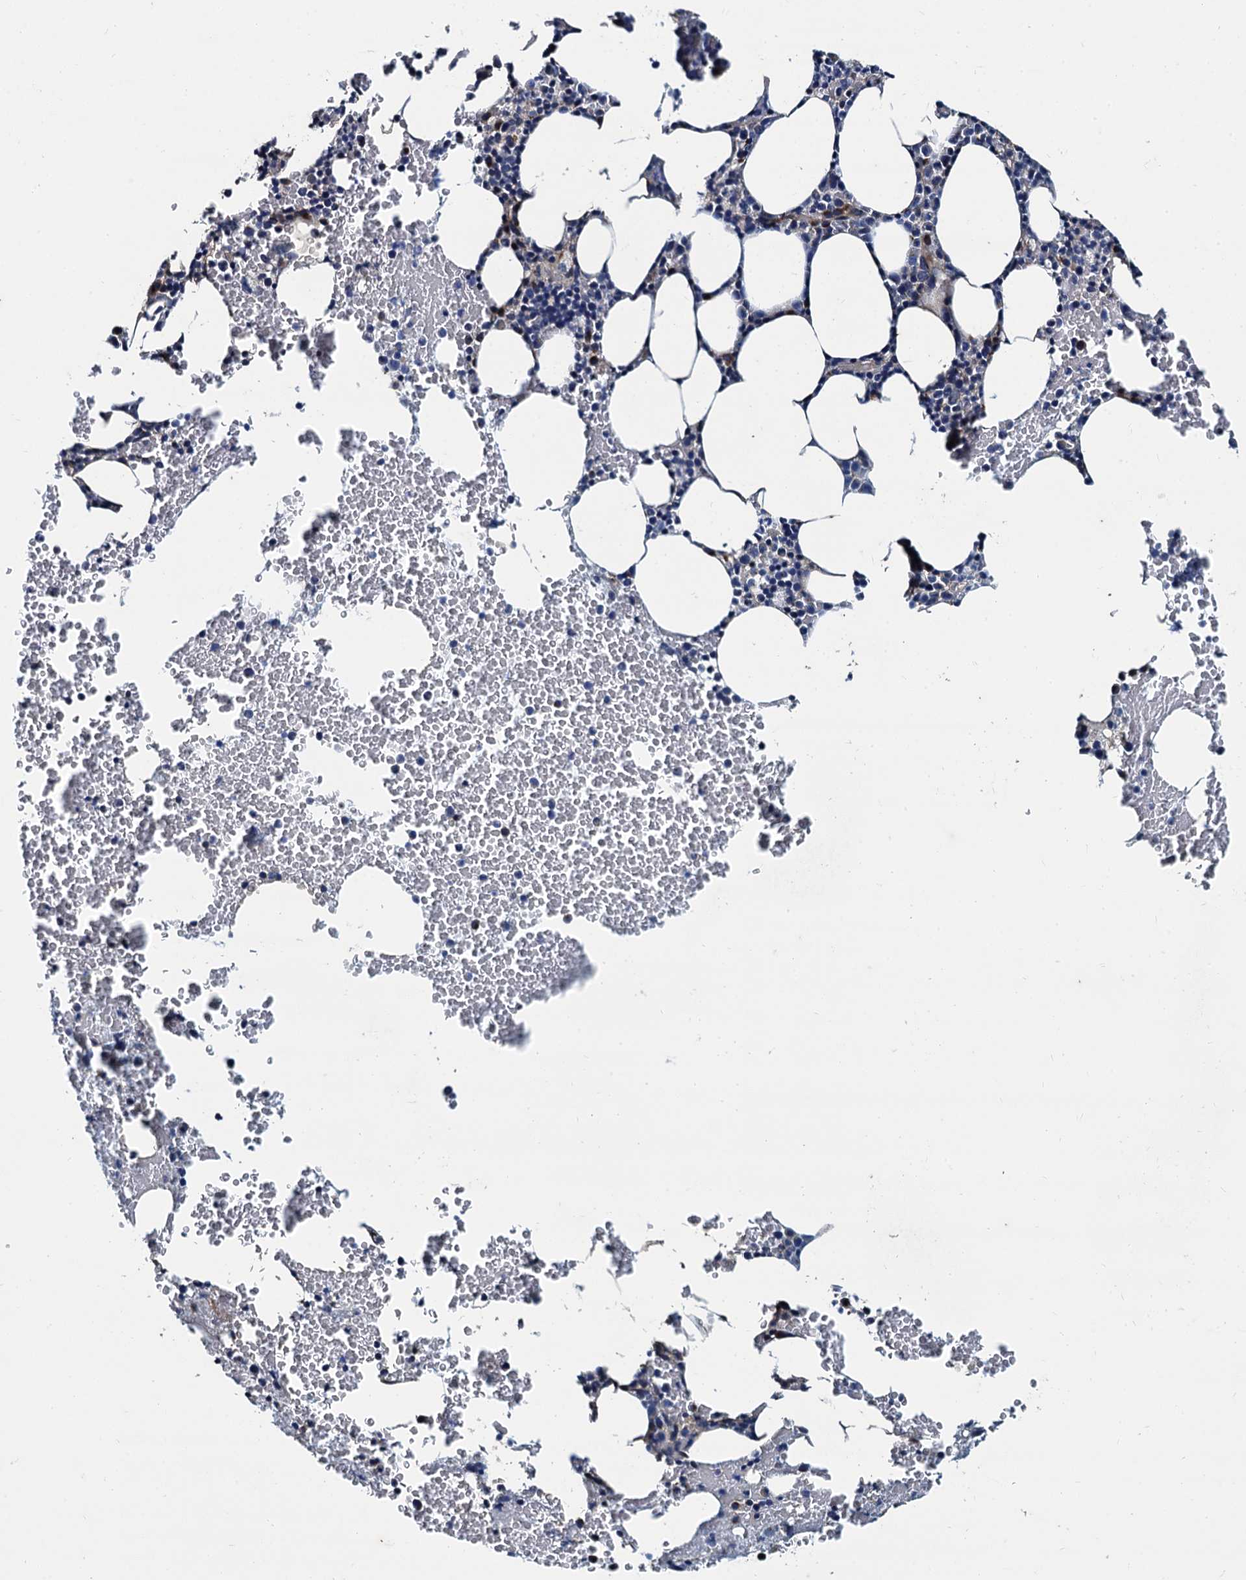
{"staining": {"intensity": "negative", "quantity": "none", "location": "none"}, "tissue": "bone marrow", "cell_type": "Hematopoietic cells", "image_type": "normal", "snomed": [{"axis": "morphology", "description": "Normal tissue, NOS"}, {"axis": "morphology", "description": "Inflammation, NOS"}, {"axis": "topography", "description": "Bone marrow"}], "caption": "A high-resolution histopathology image shows immunohistochemistry (IHC) staining of normal bone marrow, which reveals no significant expression in hematopoietic cells. The staining was performed using DAB to visualize the protein expression in brown, while the nuclei were stained in blue with hematoxylin (Magnification: 20x).", "gene": "NGRN", "patient": {"sex": "female", "age": 78}}